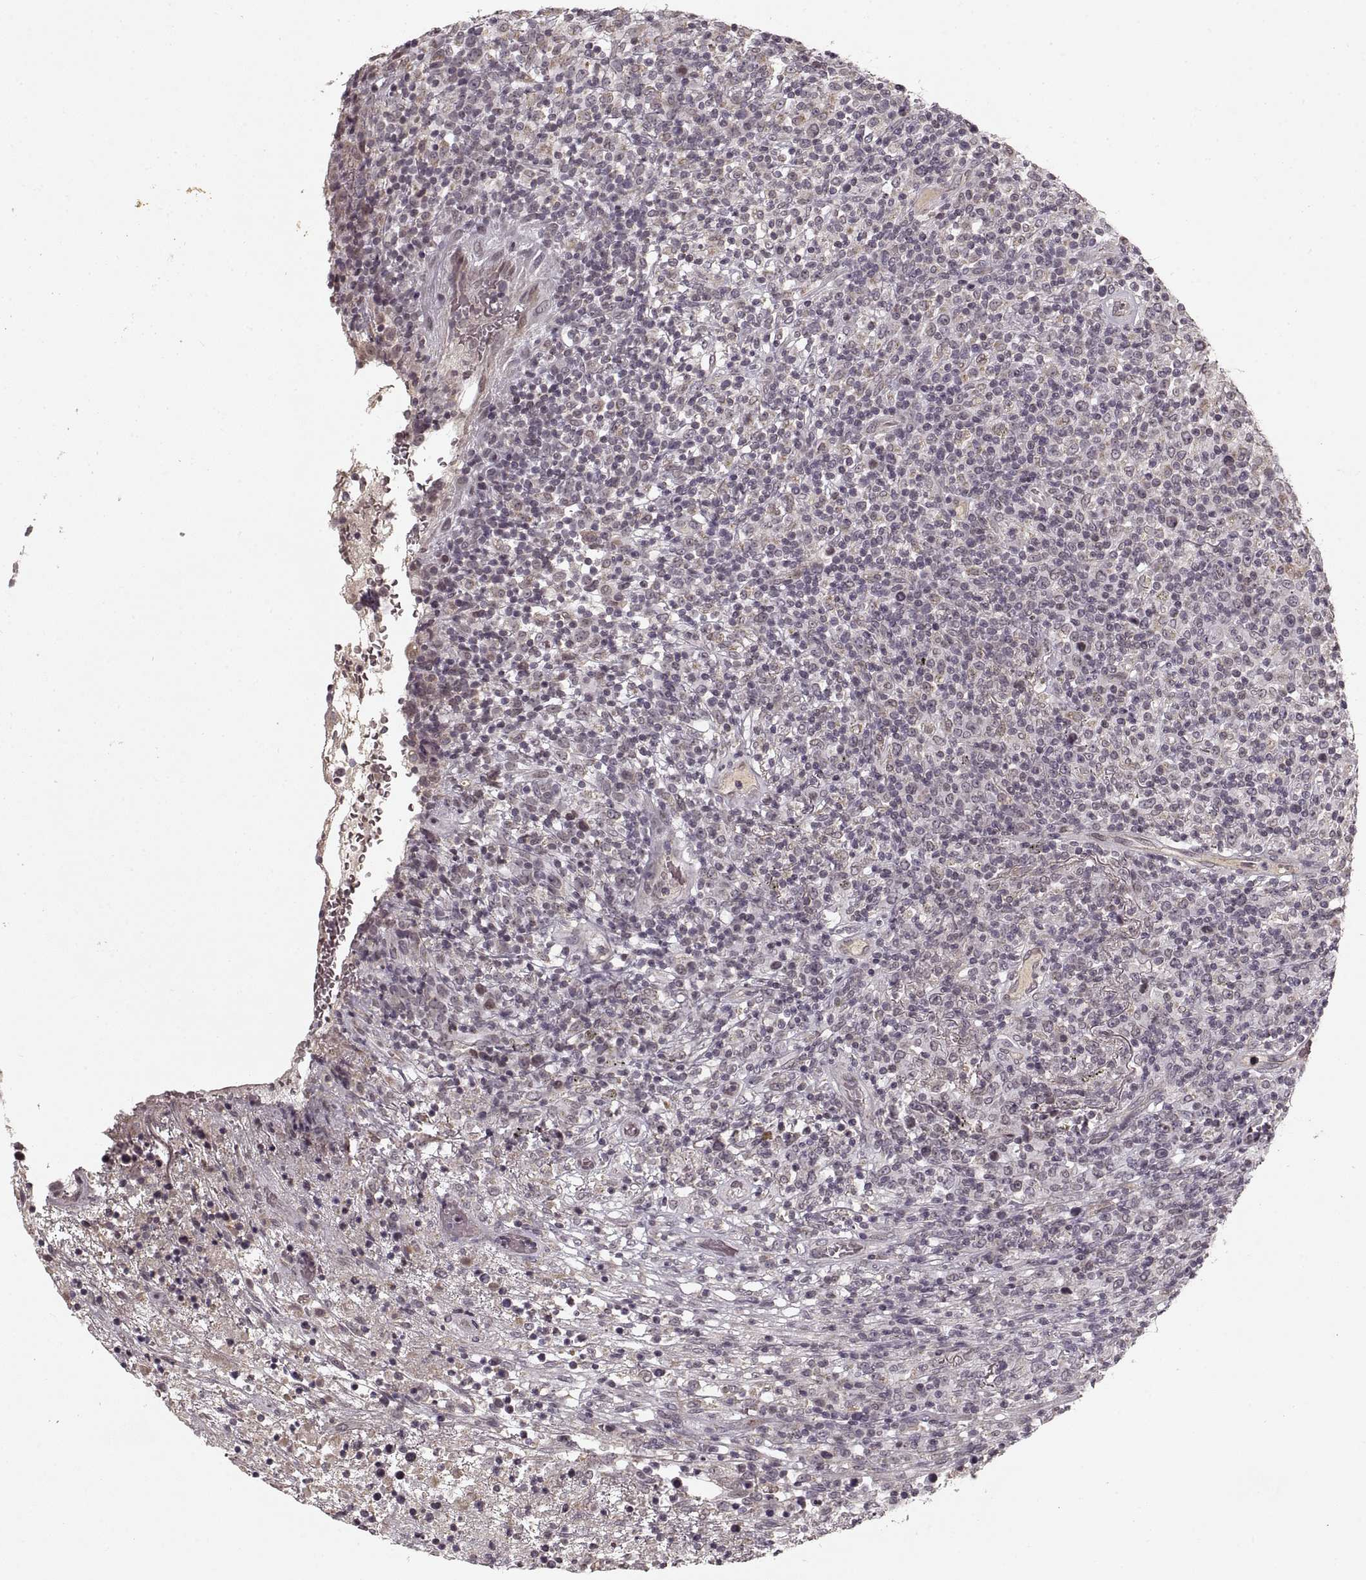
{"staining": {"intensity": "negative", "quantity": "none", "location": "none"}, "tissue": "lymphoma", "cell_type": "Tumor cells", "image_type": "cancer", "snomed": [{"axis": "morphology", "description": "Malignant lymphoma, non-Hodgkin's type, High grade"}, {"axis": "topography", "description": "Lung"}], "caption": "High magnification brightfield microscopy of malignant lymphoma, non-Hodgkin's type (high-grade) stained with DAB (brown) and counterstained with hematoxylin (blue): tumor cells show no significant expression.", "gene": "ASIC3", "patient": {"sex": "male", "age": 79}}